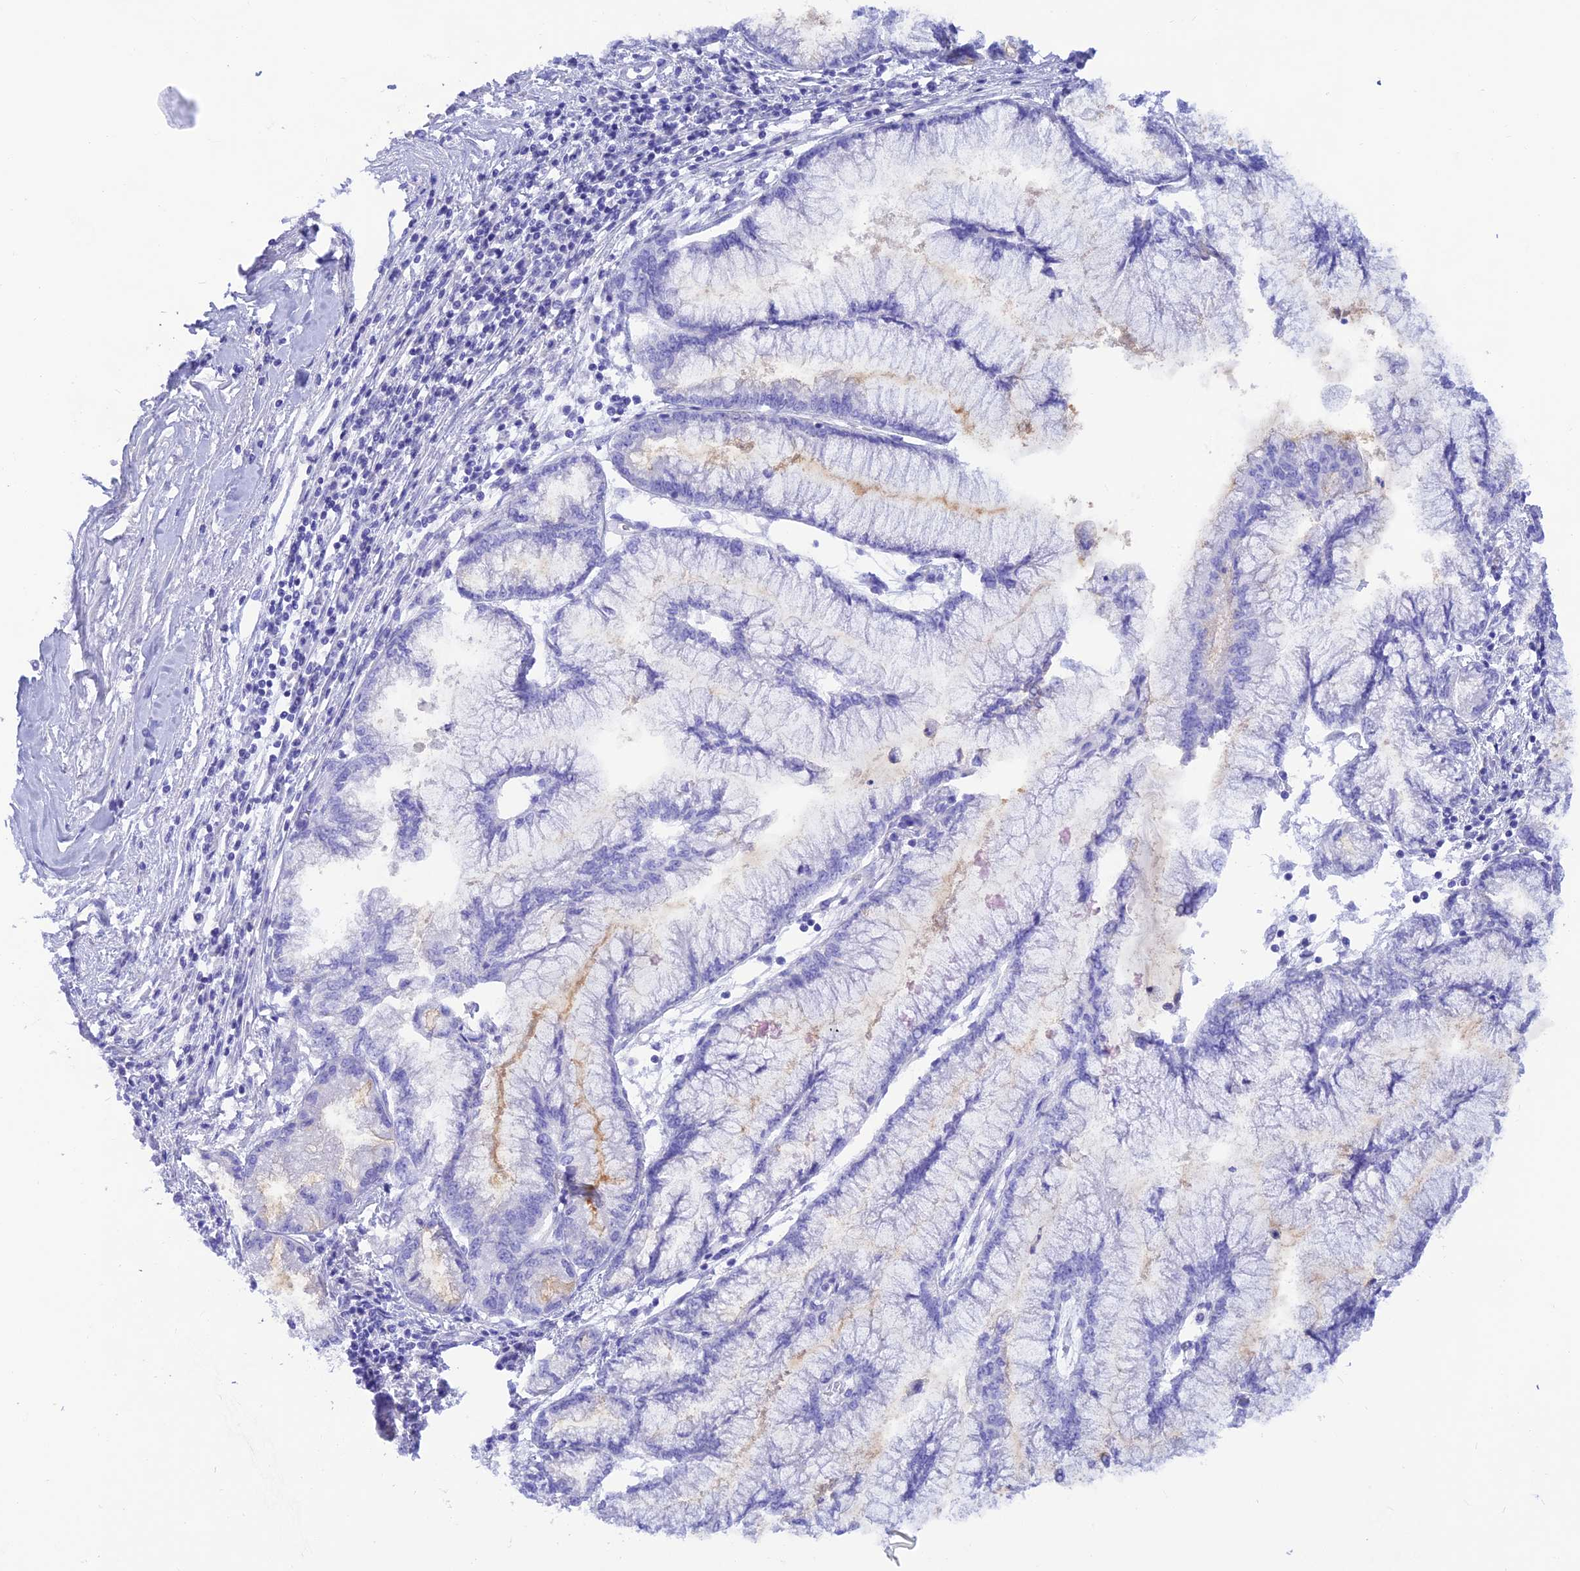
{"staining": {"intensity": "negative", "quantity": "none", "location": "none"}, "tissue": "pancreatic cancer", "cell_type": "Tumor cells", "image_type": "cancer", "snomed": [{"axis": "morphology", "description": "Adenocarcinoma, NOS"}, {"axis": "topography", "description": "Pancreas"}], "caption": "This is an IHC micrograph of human adenocarcinoma (pancreatic). There is no positivity in tumor cells.", "gene": "PRNP", "patient": {"sex": "male", "age": 73}}